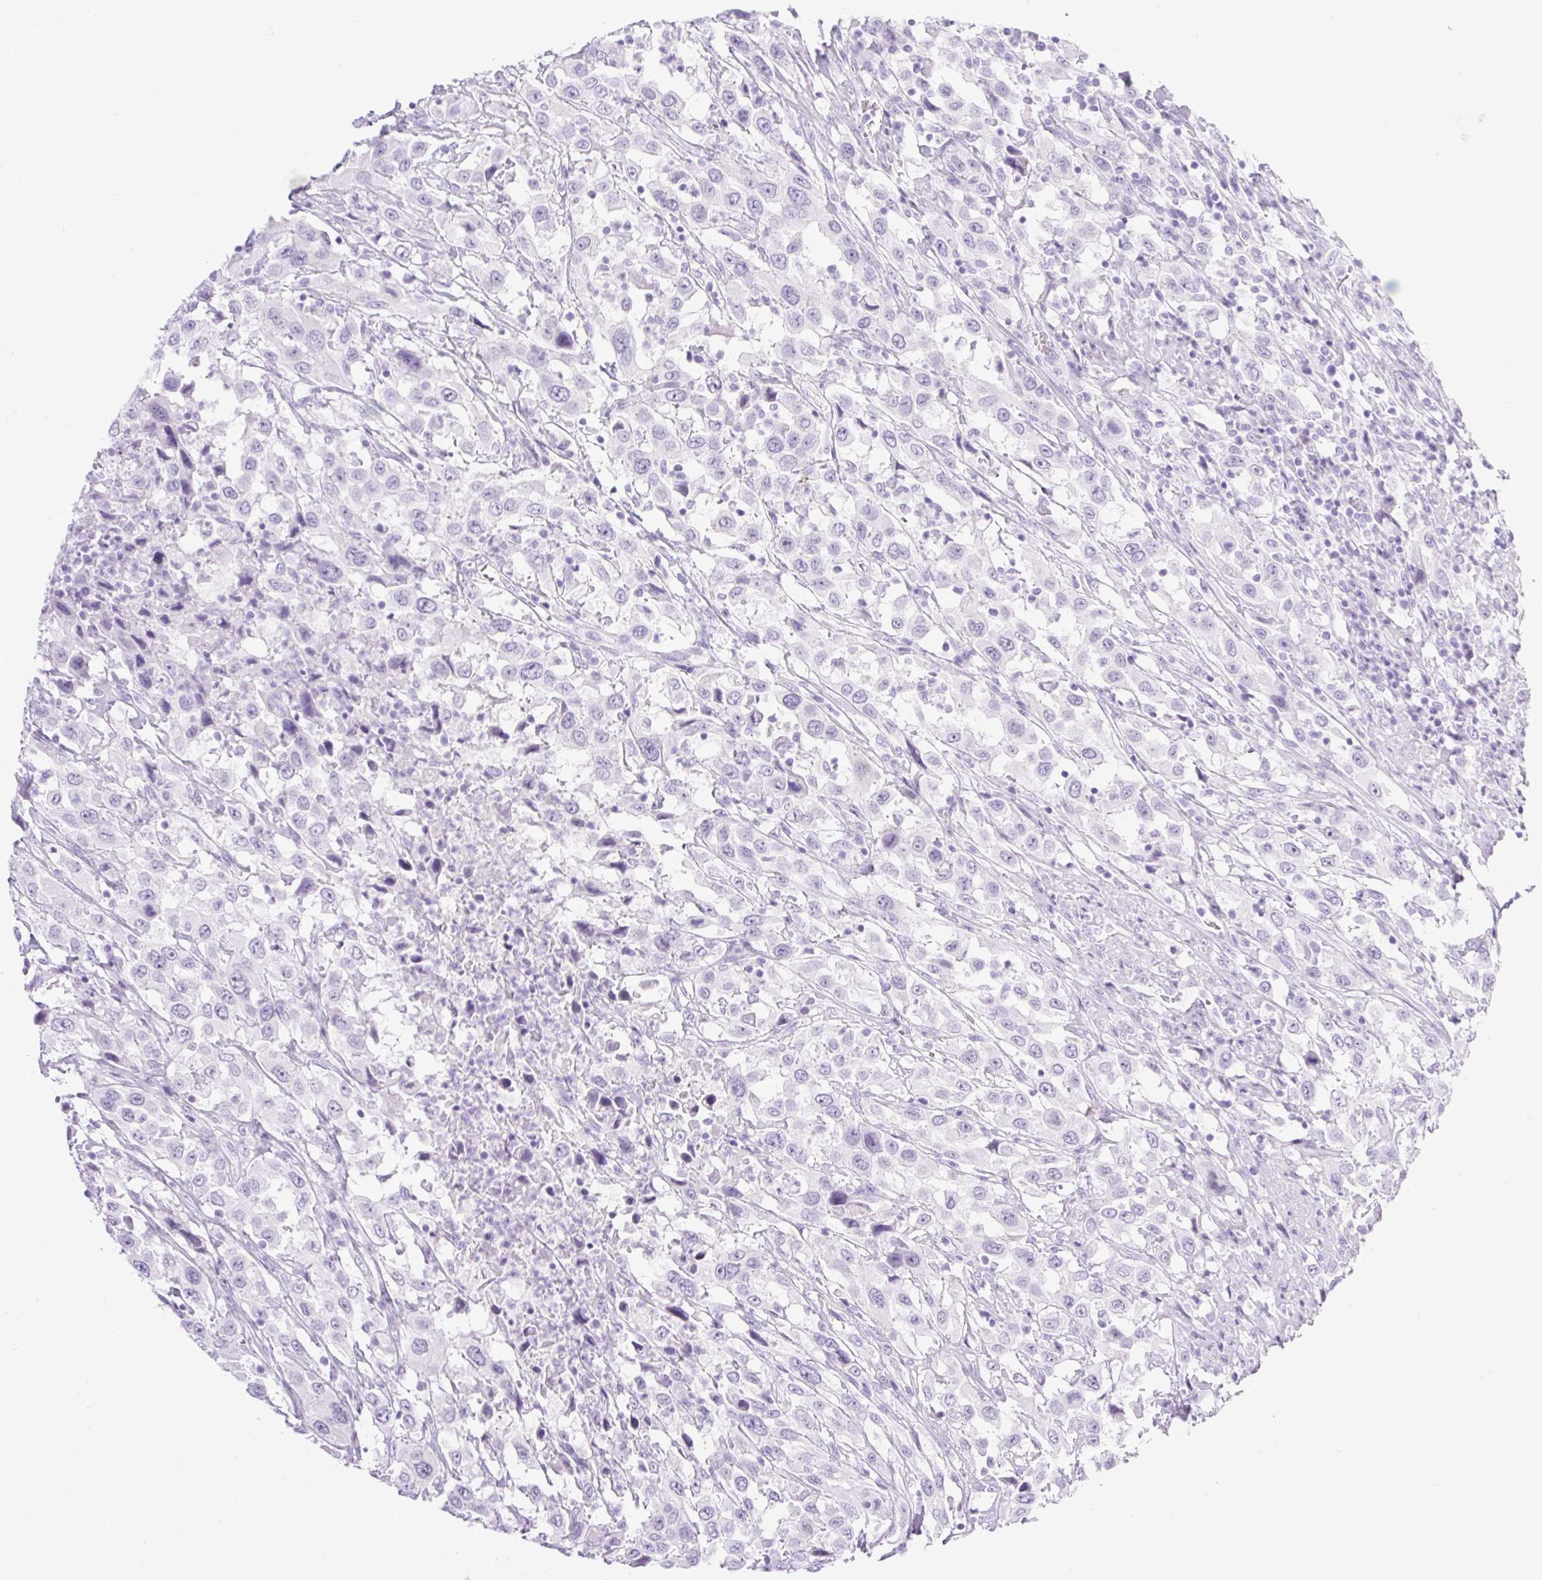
{"staining": {"intensity": "negative", "quantity": "none", "location": "none"}, "tissue": "urothelial cancer", "cell_type": "Tumor cells", "image_type": "cancer", "snomed": [{"axis": "morphology", "description": "Urothelial carcinoma, High grade"}, {"axis": "topography", "description": "Urinary bladder"}], "caption": "There is no significant positivity in tumor cells of urothelial cancer.", "gene": "SPRR4", "patient": {"sex": "male", "age": 61}}